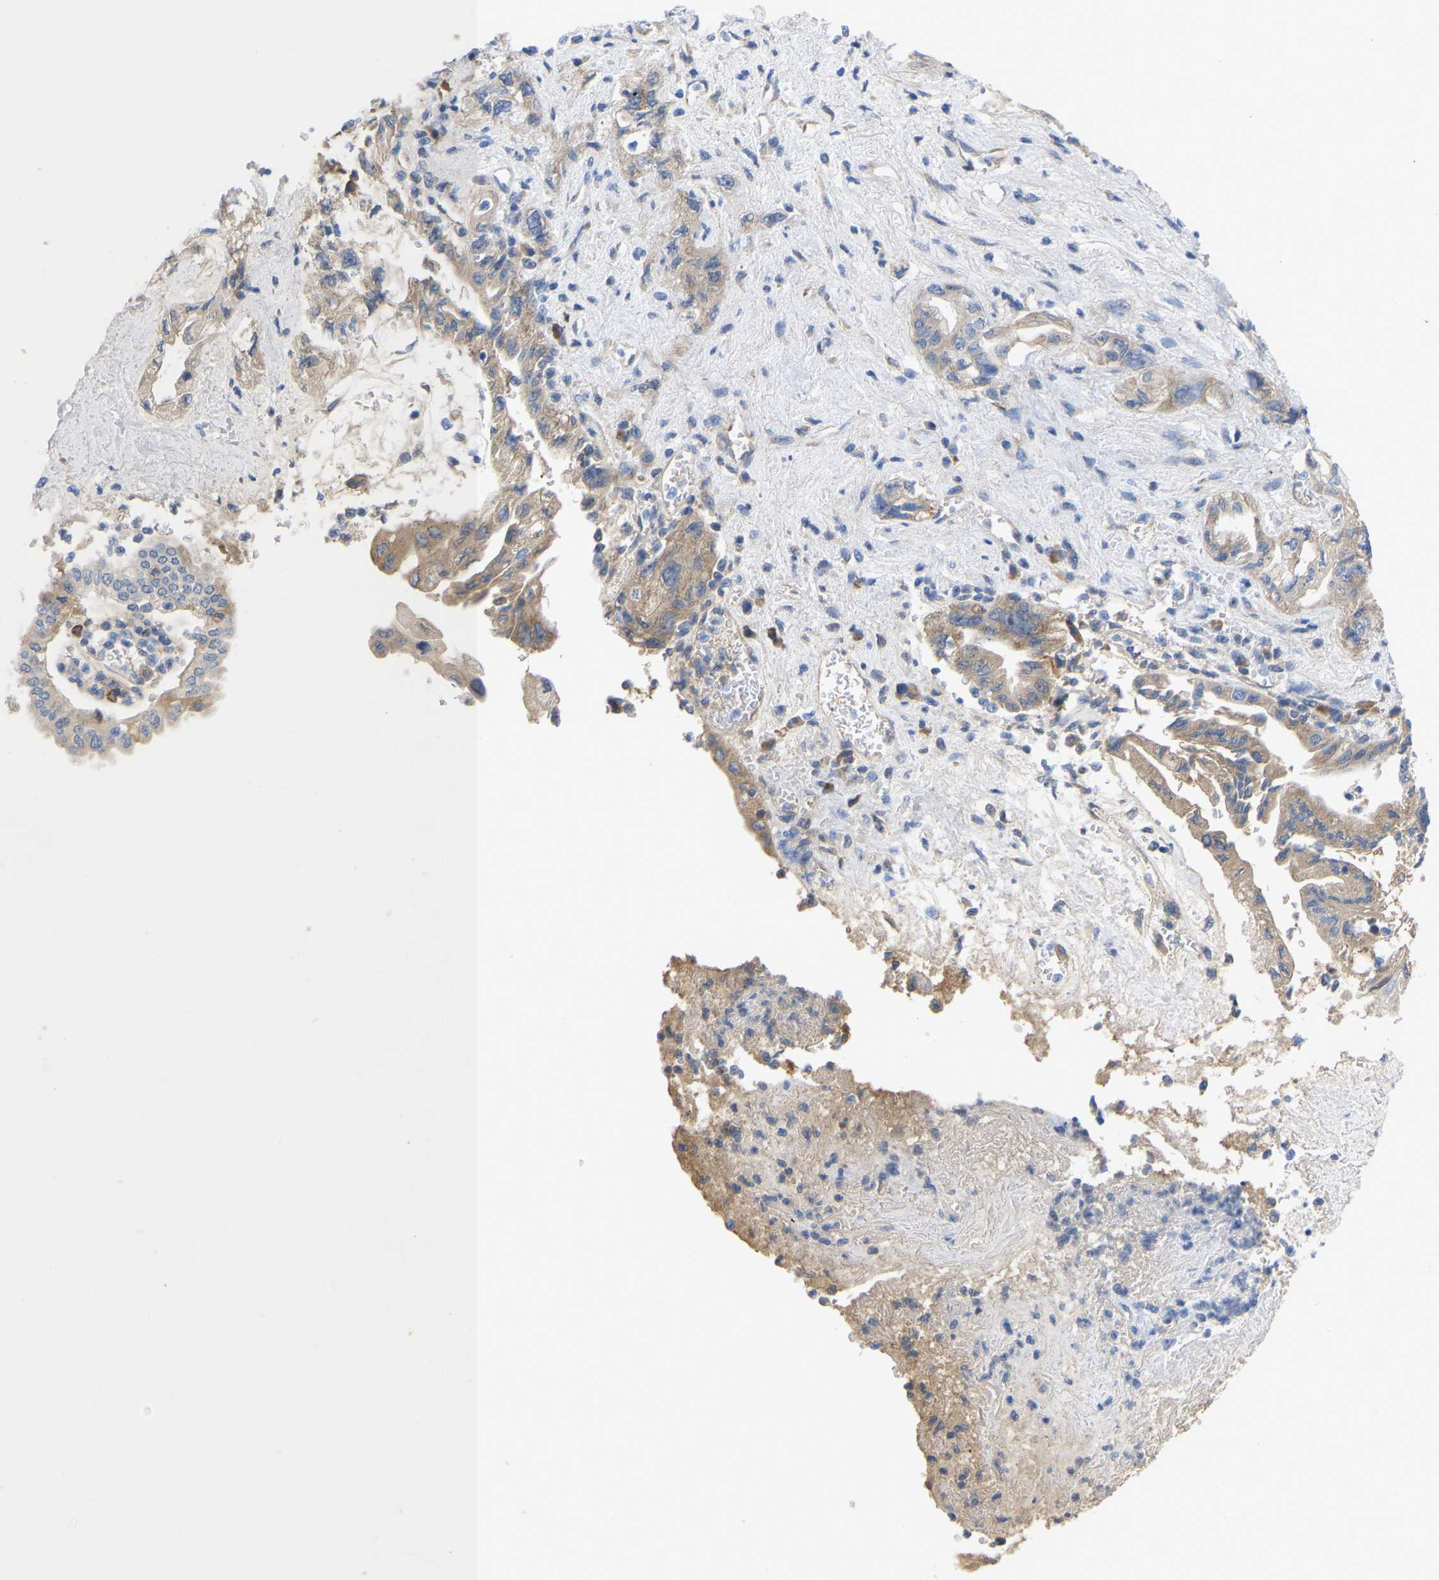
{"staining": {"intensity": "weak", "quantity": "25%-75%", "location": "cytoplasmic/membranous"}, "tissue": "pancreatic cancer", "cell_type": "Tumor cells", "image_type": "cancer", "snomed": [{"axis": "morphology", "description": "Adenocarcinoma, NOS"}, {"axis": "topography", "description": "Pancreas"}], "caption": "The image displays a brown stain indicating the presence of a protein in the cytoplasmic/membranous of tumor cells in pancreatic adenocarcinoma.", "gene": "ABCA10", "patient": {"sex": "female", "age": 73}}